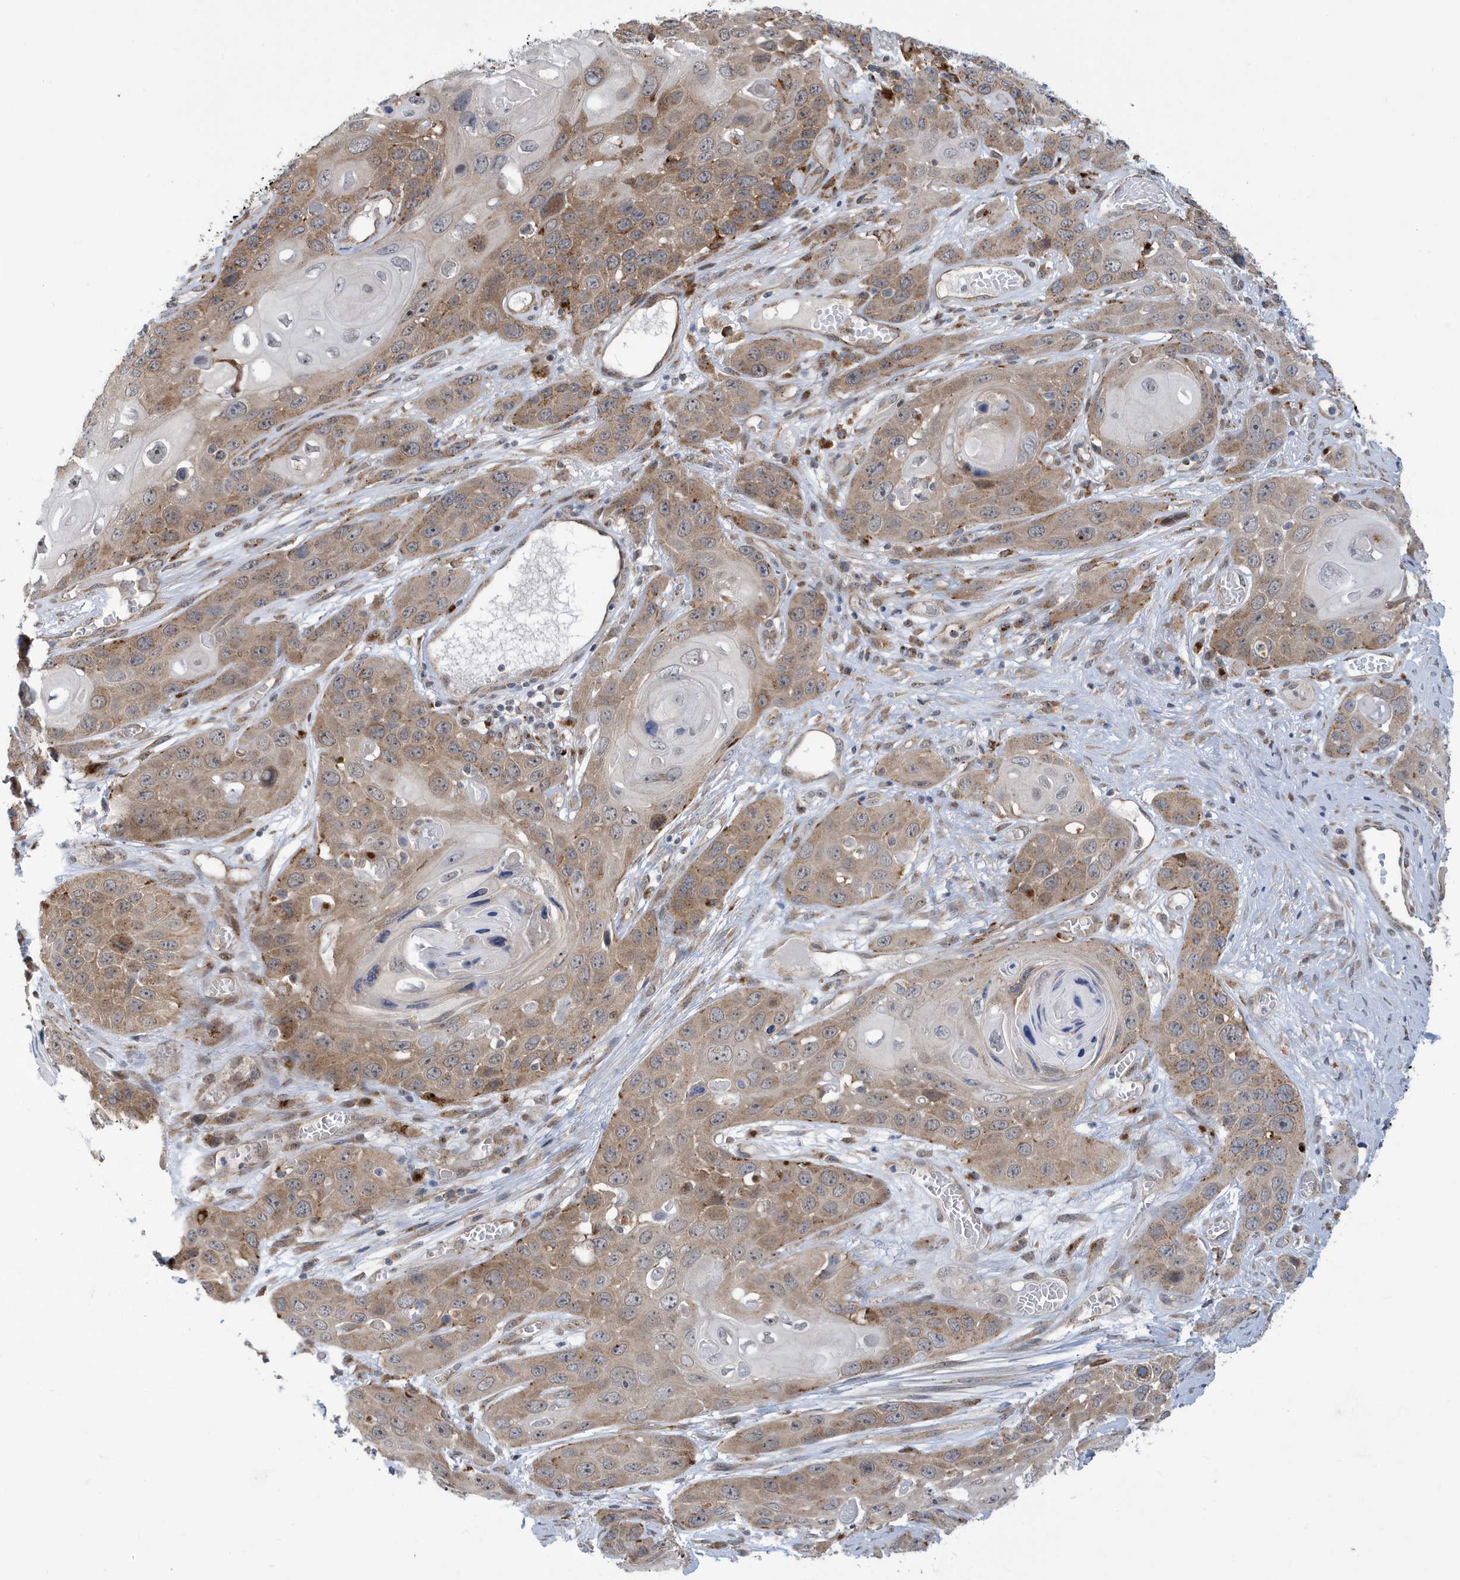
{"staining": {"intensity": "moderate", "quantity": ">75%", "location": "cytoplasmic/membranous"}, "tissue": "skin cancer", "cell_type": "Tumor cells", "image_type": "cancer", "snomed": [{"axis": "morphology", "description": "Squamous cell carcinoma, NOS"}, {"axis": "topography", "description": "Skin"}], "caption": "Squamous cell carcinoma (skin) stained for a protein displays moderate cytoplasmic/membranous positivity in tumor cells. Ihc stains the protein in brown and the nuclei are stained blue.", "gene": "ZNF507", "patient": {"sex": "male", "age": 55}}